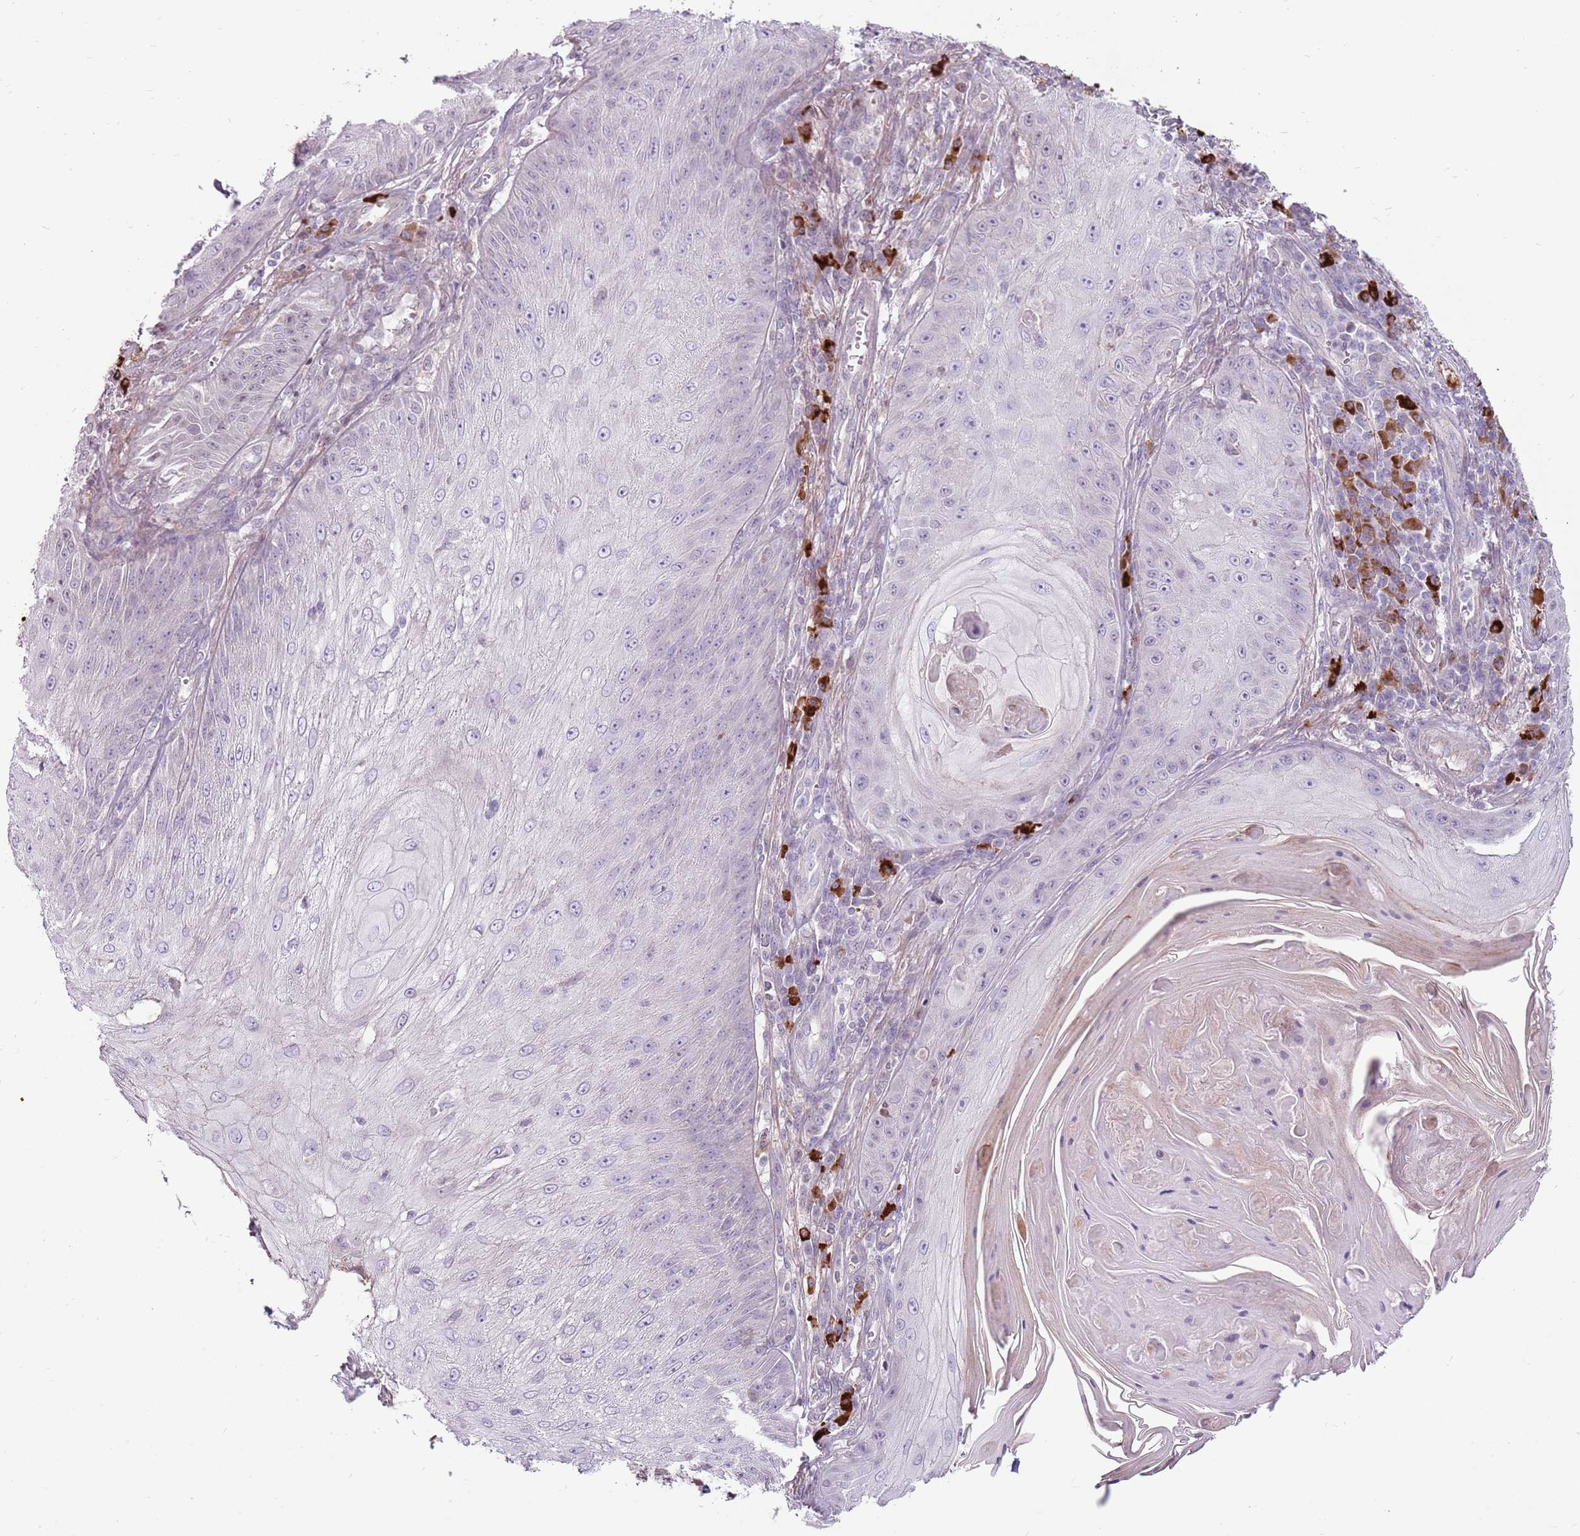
{"staining": {"intensity": "negative", "quantity": "none", "location": "none"}, "tissue": "skin cancer", "cell_type": "Tumor cells", "image_type": "cancer", "snomed": [{"axis": "morphology", "description": "Squamous cell carcinoma, NOS"}, {"axis": "topography", "description": "Skin"}], "caption": "Skin cancer was stained to show a protein in brown. There is no significant staining in tumor cells.", "gene": "MCUB", "patient": {"sex": "male", "age": 70}}